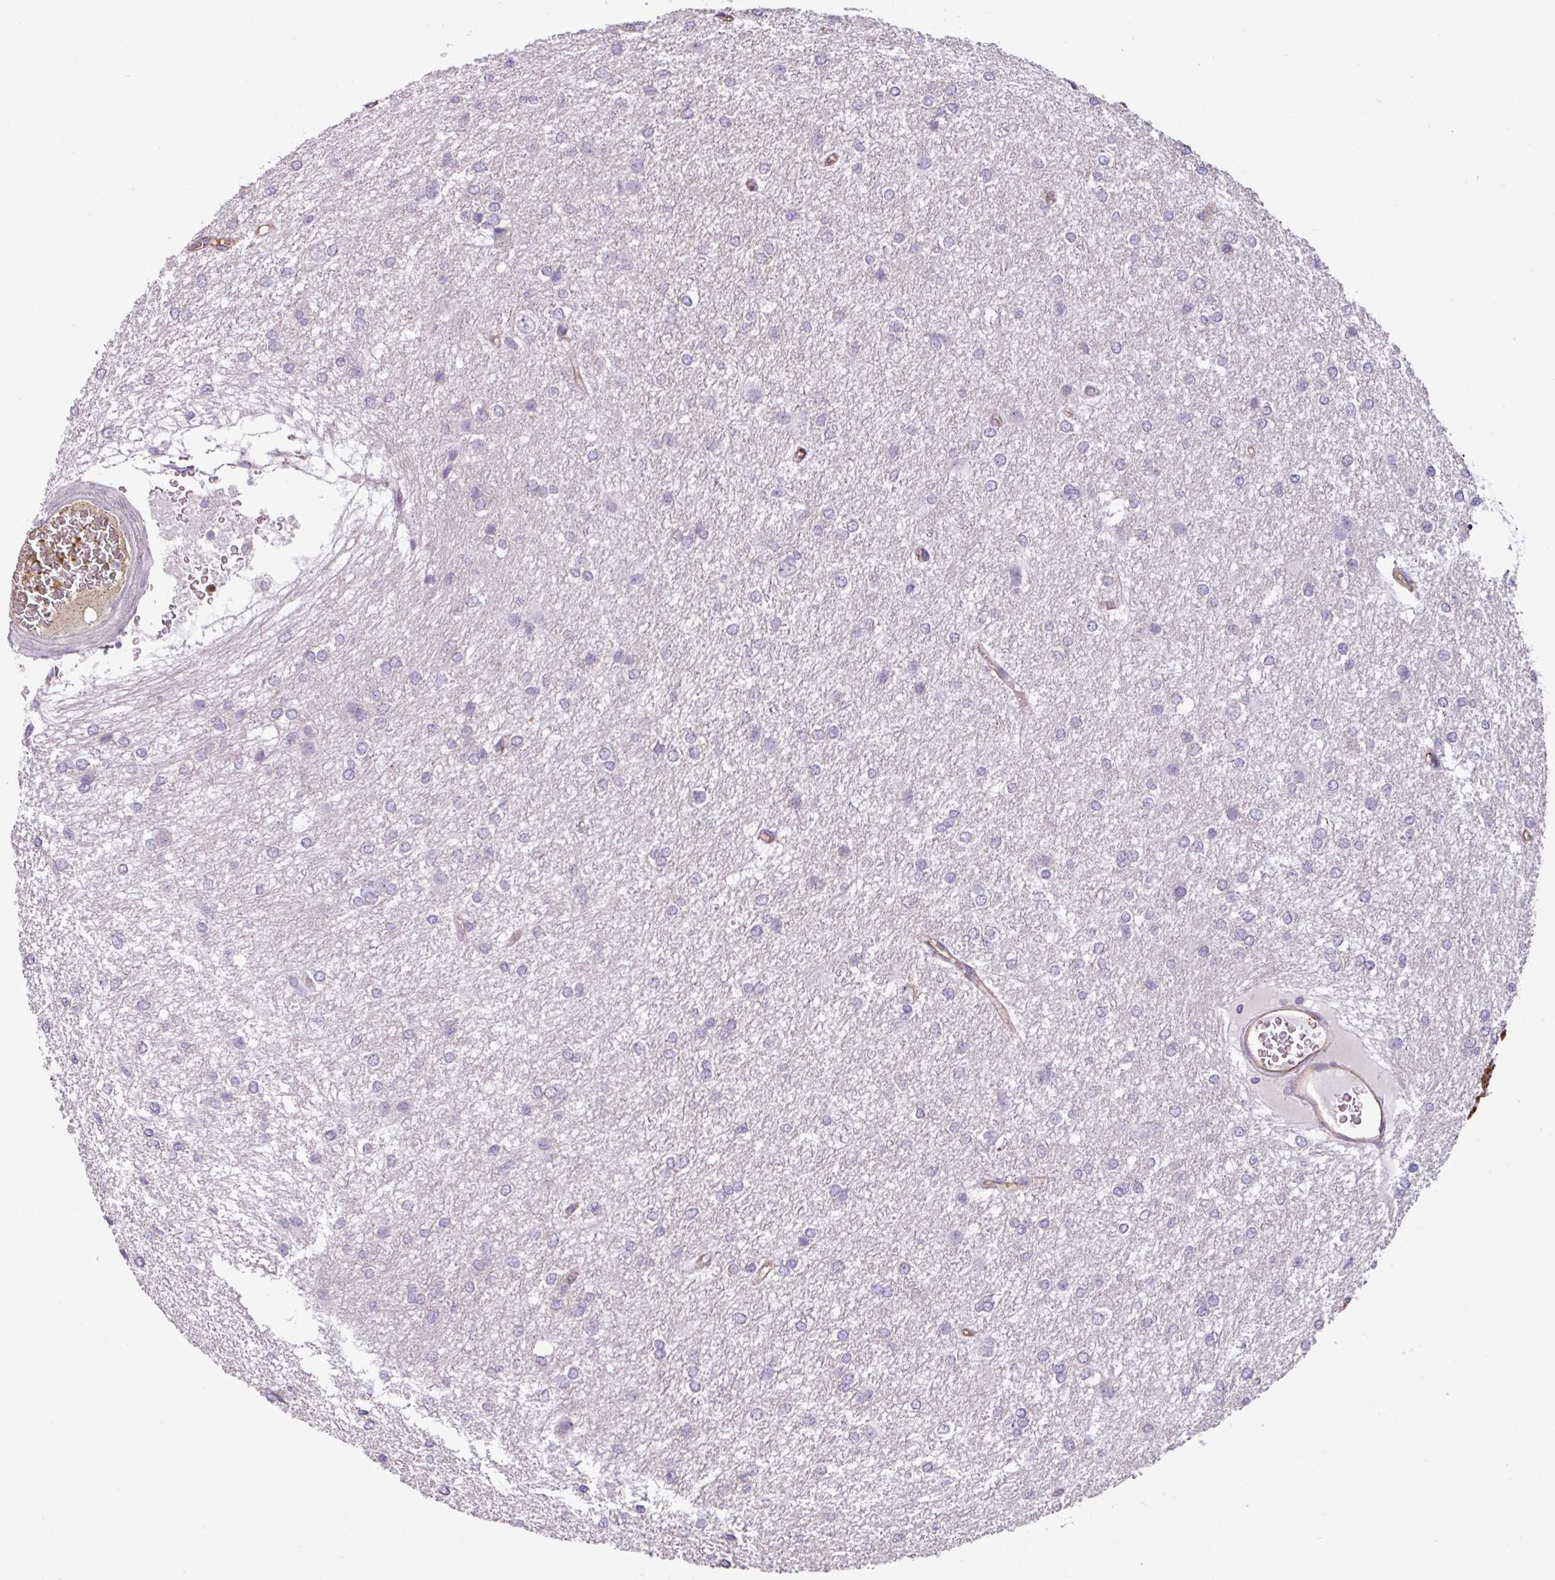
{"staining": {"intensity": "negative", "quantity": "none", "location": "none"}, "tissue": "glioma", "cell_type": "Tumor cells", "image_type": "cancer", "snomed": [{"axis": "morphology", "description": "Glioma, malignant, High grade"}, {"axis": "topography", "description": "Brain"}], "caption": "Tumor cells show no significant expression in malignant high-grade glioma. (DAB (3,3'-diaminobenzidine) immunohistochemistry with hematoxylin counter stain).", "gene": "SLC23A2", "patient": {"sex": "female", "age": 50}}